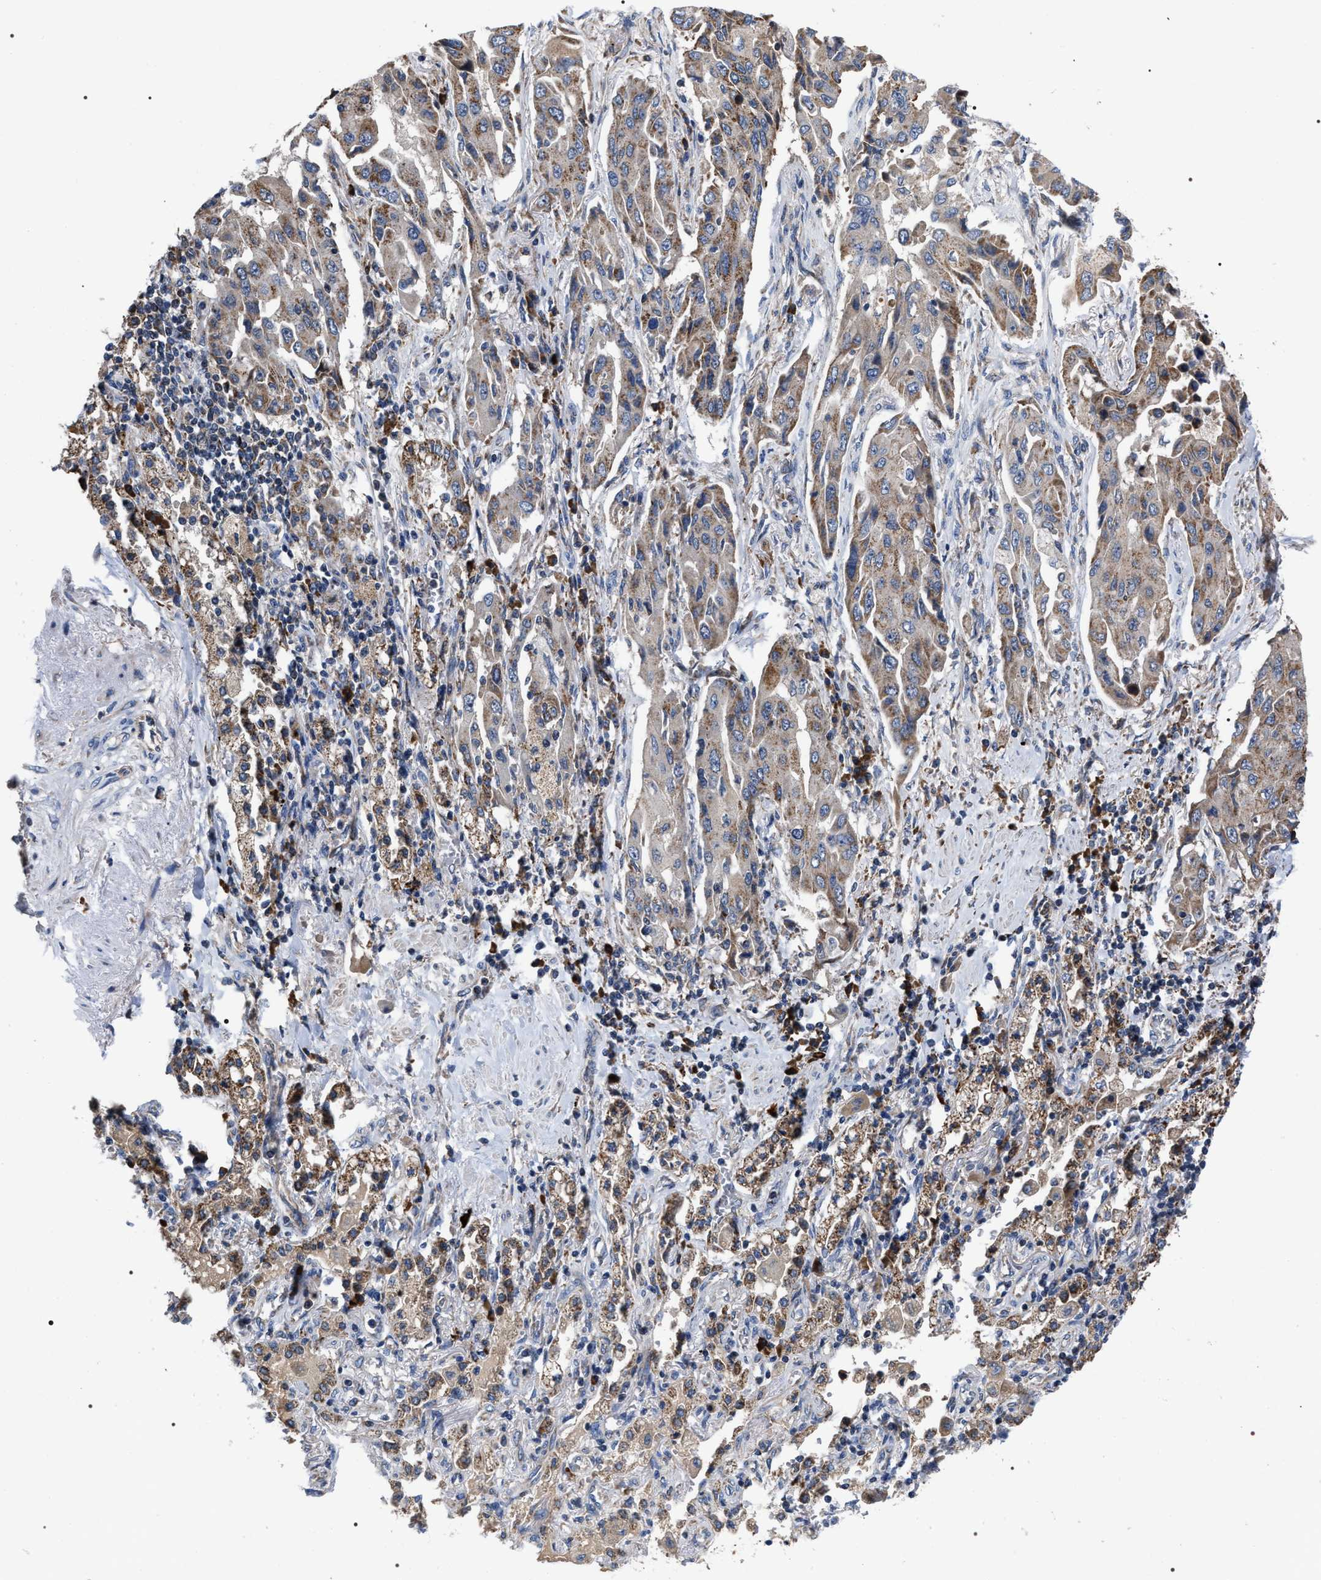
{"staining": {"intensity": "moderate", "quantity": ">75%", "location": "cytoplasmic/membranous"}, "tissue": "lung cancer", "cell_type": "Tumor cells", "image_type": "cancer", "snomed": [{"axis": "morphology", "description": "Adenocarcinoma, NOS"}, {"axis": "topography", "description": "Lung"}], "caption": "The micrograph demonstrates a brown stain indicating the presence of a protein in the cytoplasmic/membranous of tumor cells in adenocarcinoma (lung).", "gene": "MACC1", "patient": {"sex": "female", "age": 65}}